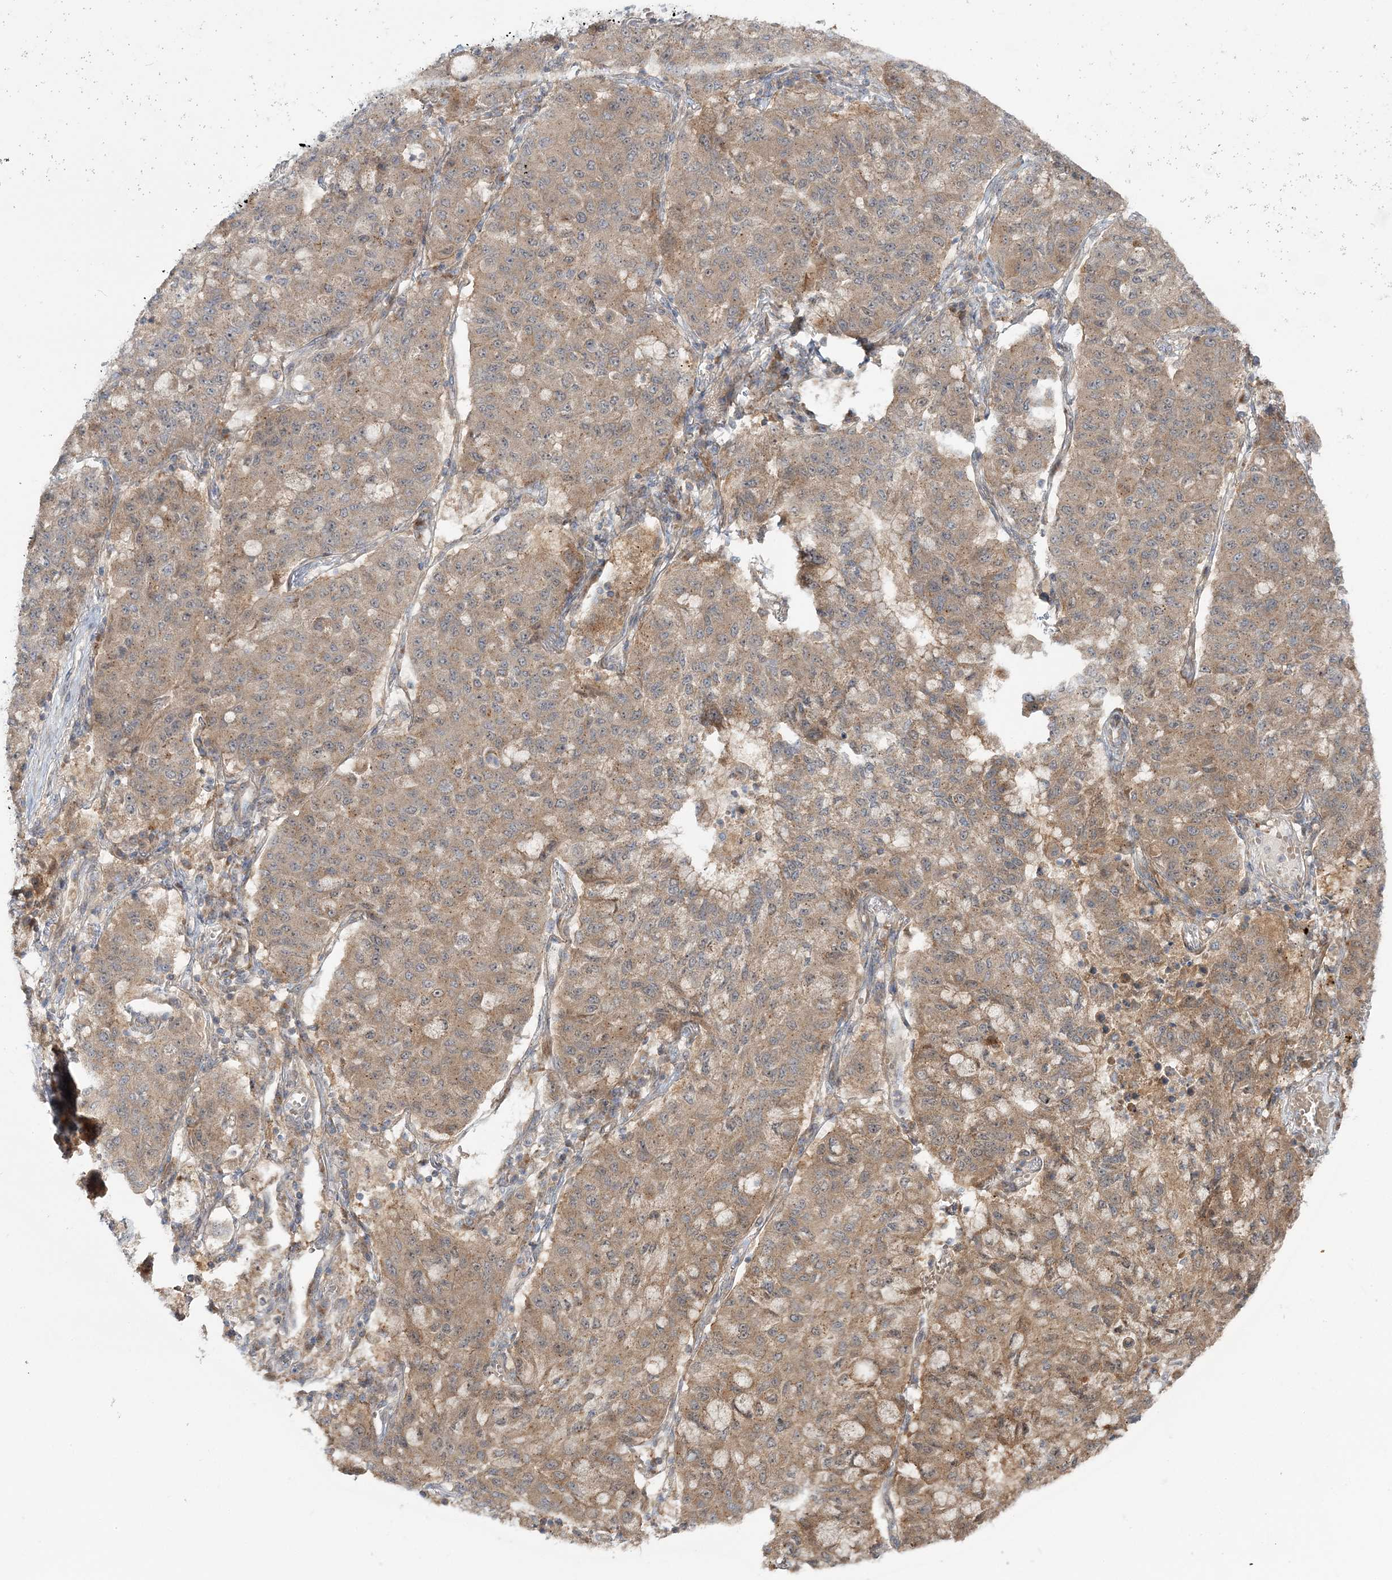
{"staining": {"intensity": "moderate", "quantity": ">75%", "location": "cytoplasmic/membranous"}, "tissue": "lung cancer", "cell_type": "Tumor cells", "image_type": "cancer", "snomed": [{"axis": "morphology", "description": "Squamous cell carcinoma, NOS"}, {"axis": "topography", "description": "Lung"}], "caption": "This is an image of IHC staining of lung cancer, which shows moderate staining in the cytoplasmic/membranous of tumor cells.", "gene": "MOCS2", "patient": {"sex": "male", "age": 74}}